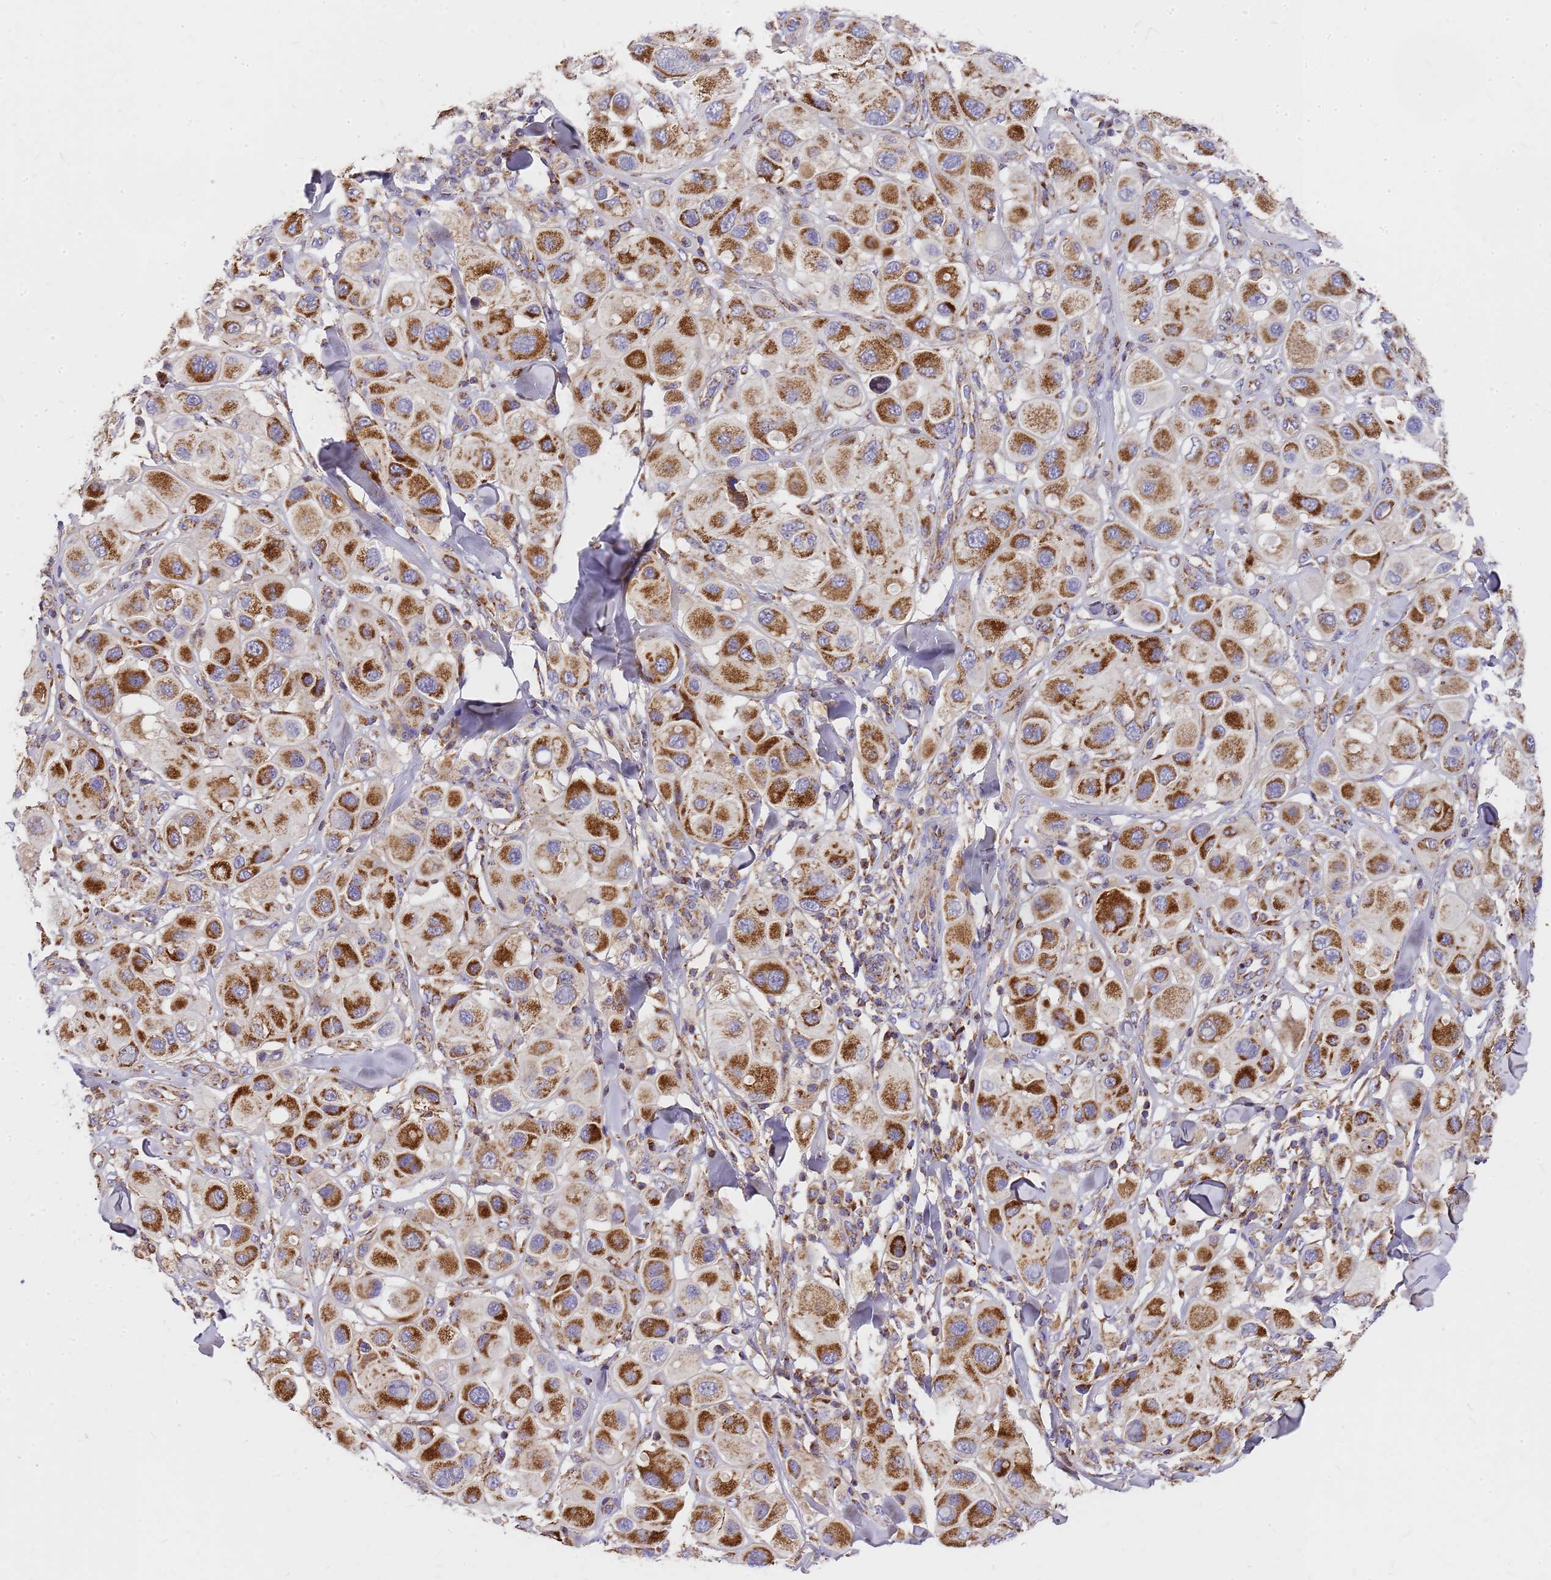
{"staining": {"intensity": "strong", "quantity": ">75%", "location": "cytoplasmic/membranous"}, "tissue": "melanoma", "cell_type": "Tumor cells", "image_type": "cancer", "snomed": [{"axis": "morphology", "description": "Malignant melanoma, Metastatic site"}, {"axis": "topography", "description": "Skin"}], "caption": "Strong cytoplasmic/membranous expression for a protein is identified in about >75% of tumor cells of melanoma using immunohistochemistry.", "gene": "MRPS26", "patient": {"sex": "male", "age": 41}}